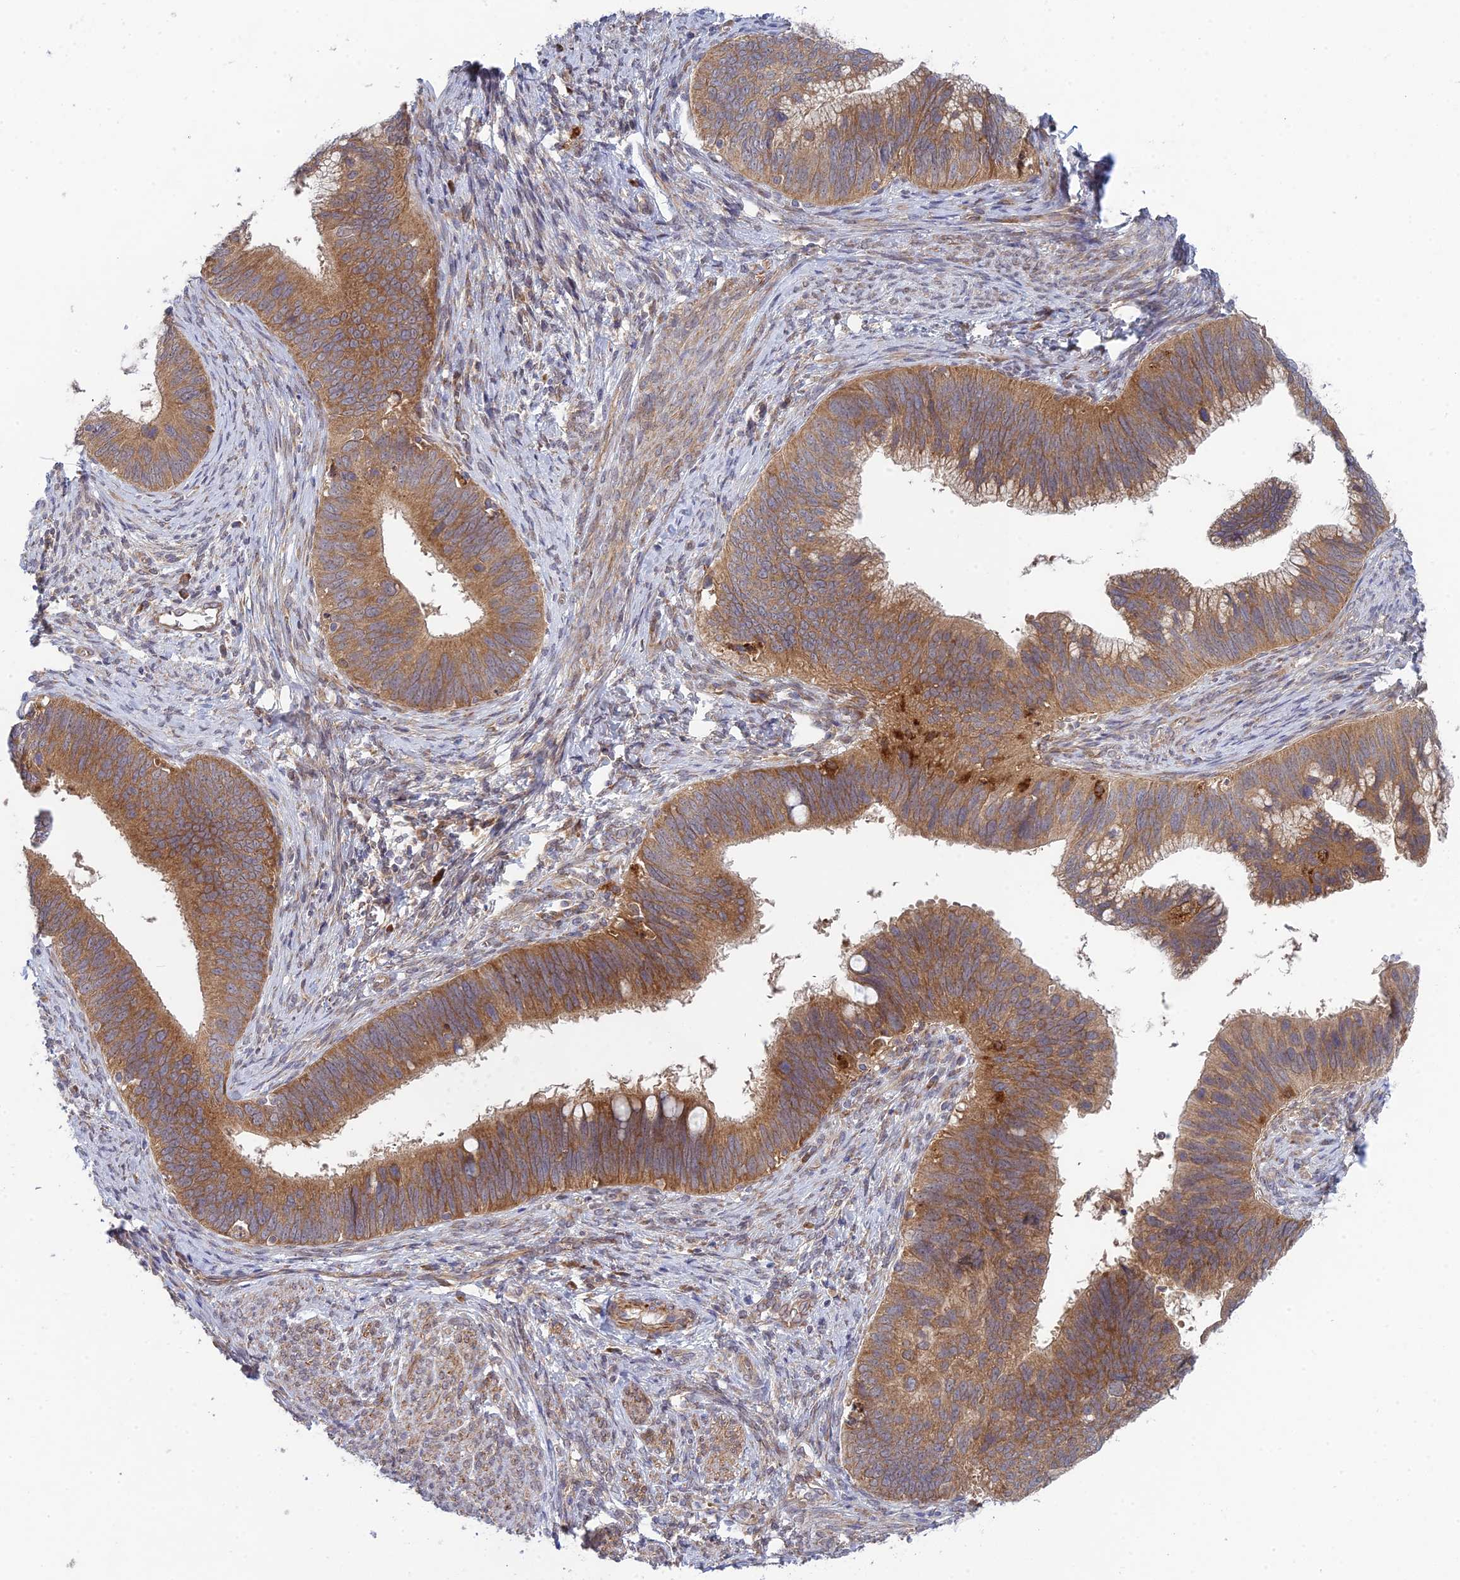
{"staining": {"intensity": "moderate", "quantity": ">75%", "location": "cytoplasmic/membranous"}, "tissue": "cervical cancer", "cell_type": "Tumor cells", "image_type": "cancer", "snomed": [{"axis": "morphology", "description": "Adenocarcinoma, NOS"}, {"axis": "topography", "description": "Cervix"}], "caption": "An image showing moderate cytoplasmic/membranous expression in approximately >75% of tumor cells in cervical cancer (adenocarcinoma), as visualized by brown immunohistochemical staining.", "gene": "INCA1", "patient": {"sex": "female", "age": 42}}